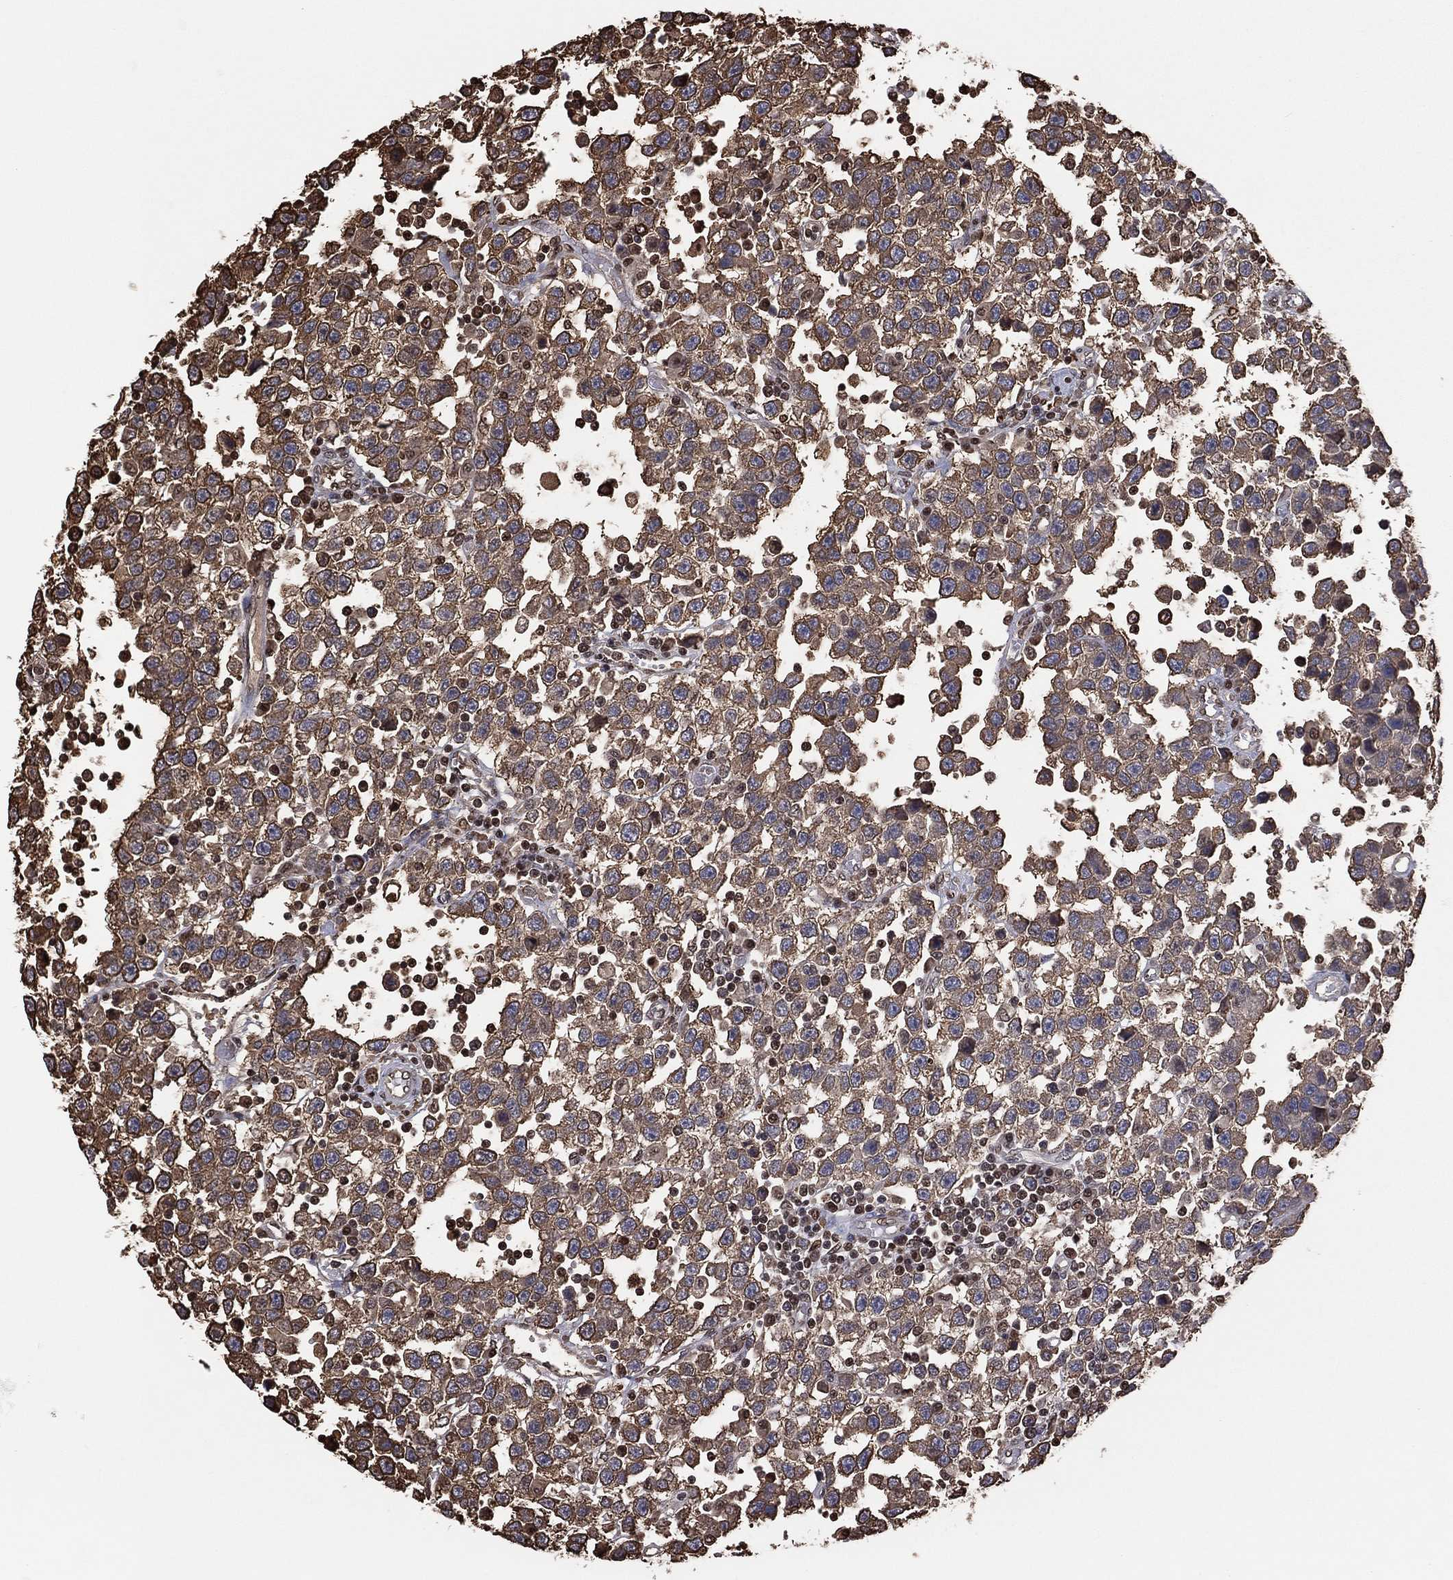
{"staining": {"intensity": "moderate", "quantity": "25%-75%", "location": "cytoplasmic/membranous"}, "tissue": "testis cancer", "cell_type": "Tumor cells", "image_type": "cancer", "snomed": [{"axis": "morphology", "description": "Seminoma, NOS"}, {"axis": "topography", "description": "Testis"}], "caption": "Tumor cells demonstrate medium levels of moderate cytoplasmic/membranous positivity in about 25%-75% of cells in human seminoma (testis). Using DAB (brown) and hematoxylin (blue) stains, captured at high magnification using brightfield microscopy.", "gene": "GAPDH", "patient": {"sex": "male", "age": 34}}